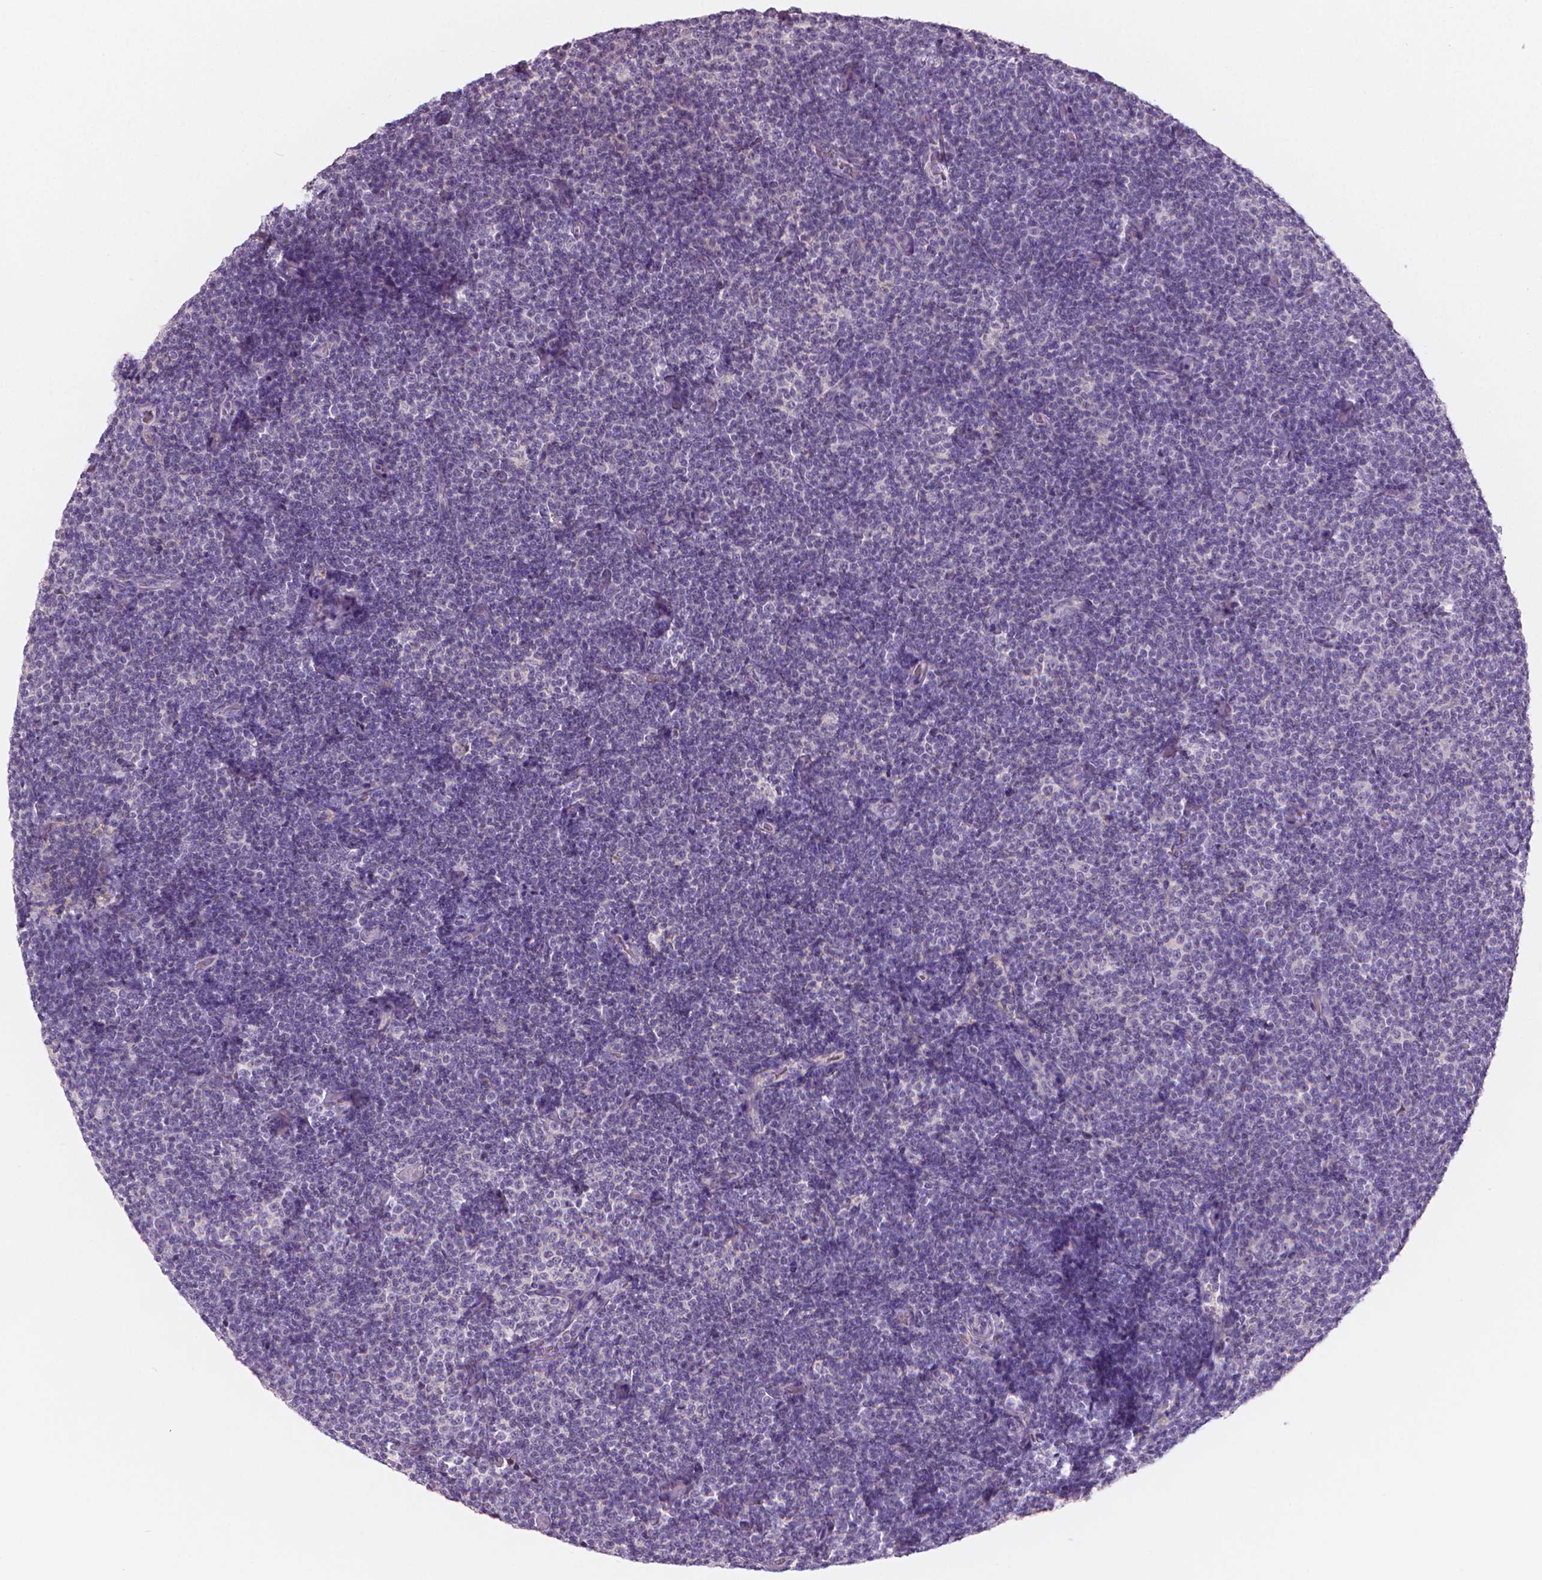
{"staining": {"intensity": "negative", "quantity": "none", "location": "none"}, "tissue": "lymphoma", "cell_type": "Tumor cells", "image_type": "cancer", "snomed": [{"axis": "morphology", "description": "Malignant lymphoma, non-Hodgkin's type, Low grade"}, {"axis": "topography", "description": "Lymph node"}], "caption": "A high-resolution histopathology image shows immunohistochemistry staining of lymphoma, which reveals no significant expression in tumor cells. (DAB immunohistochemistry visualized using brightfield microscopy, high magnification).", "gene": "APOA4", "patient": {"sex": "male", "age": 81}}